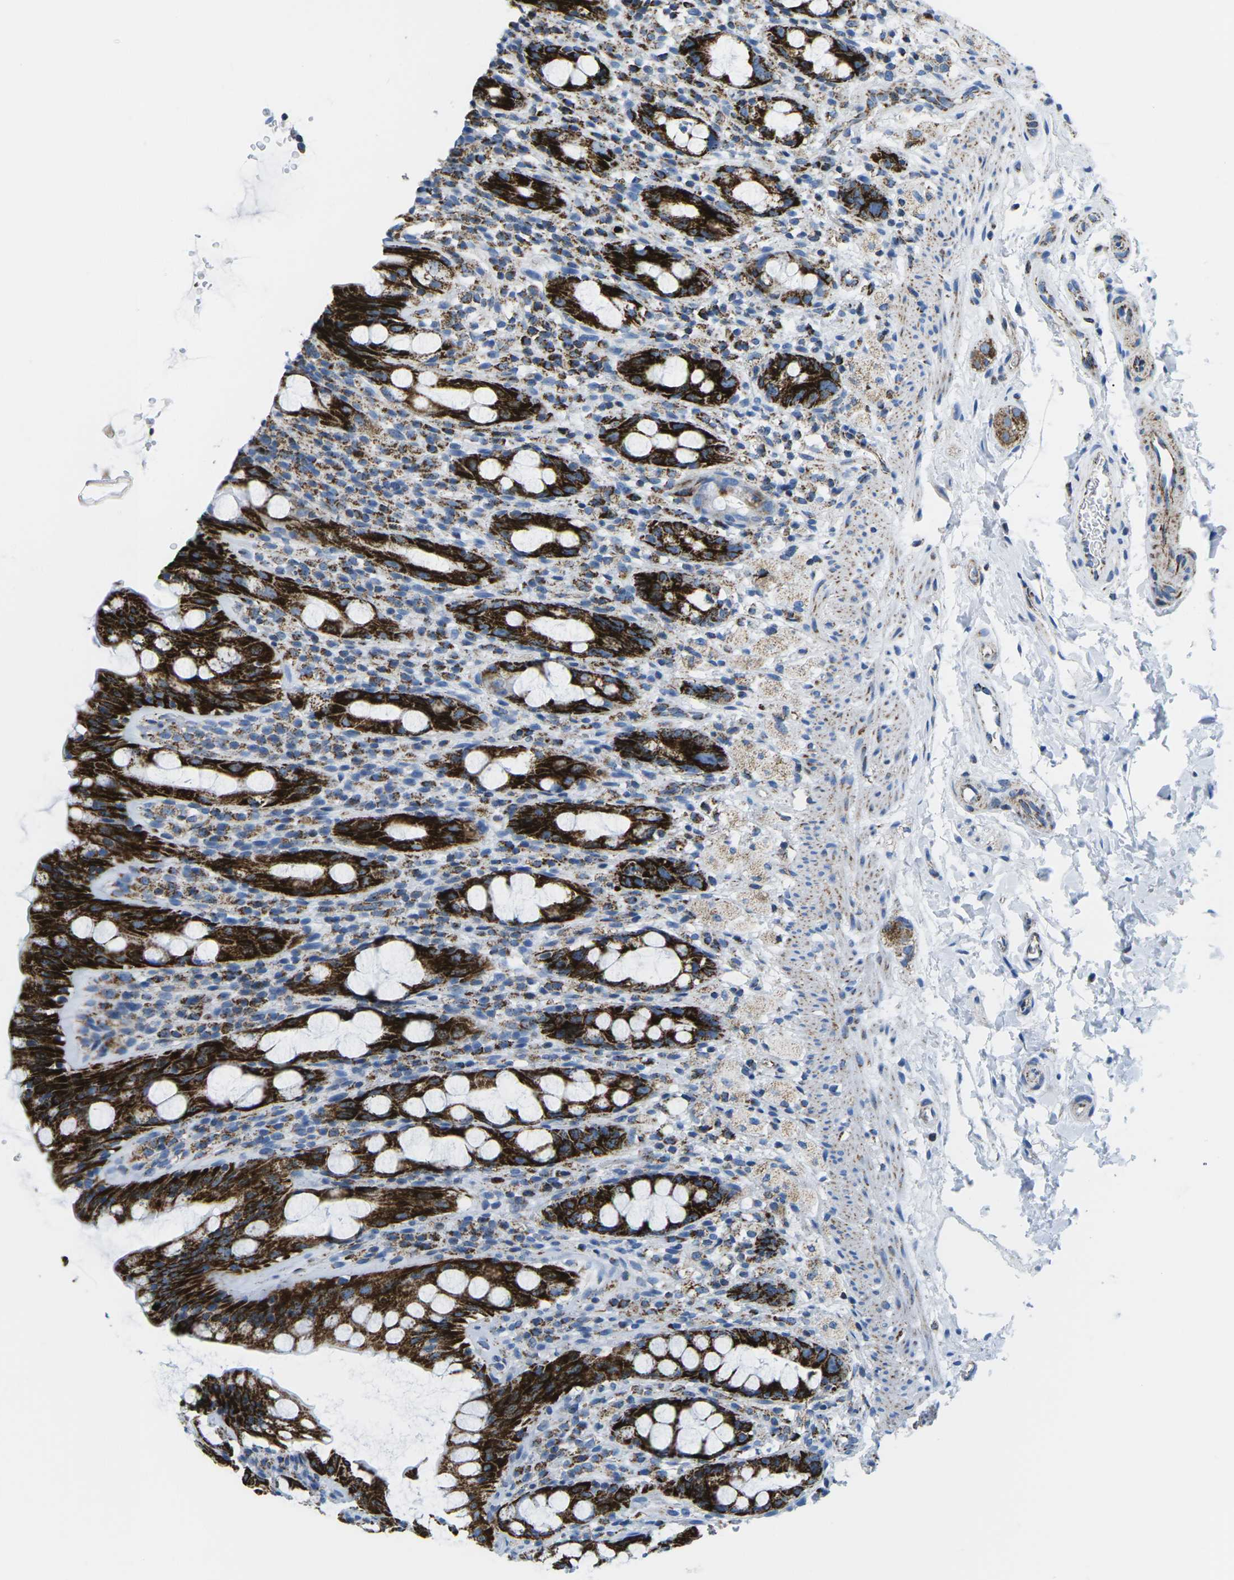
{"staining": {"intensity": "strong", "quantity": ">75%", "location": "cytoplasmic/membranous"}, "tissue": "rectum", "cell_type": "Glandular cells", "image_type": "normal", "snomed": [{"axis": "morphology", "description": "Normal tissue, NOS"}, {"axis": "topography", "description": "Rectum"}], "caption": "Immunohistochemical staining of benign human rectum exhibits strong cytoplasmic/membranous protein expression in approximately >75% of glandular cells.", "gene": "COX6C", "patient": {"sex": "male", "age": 44}}